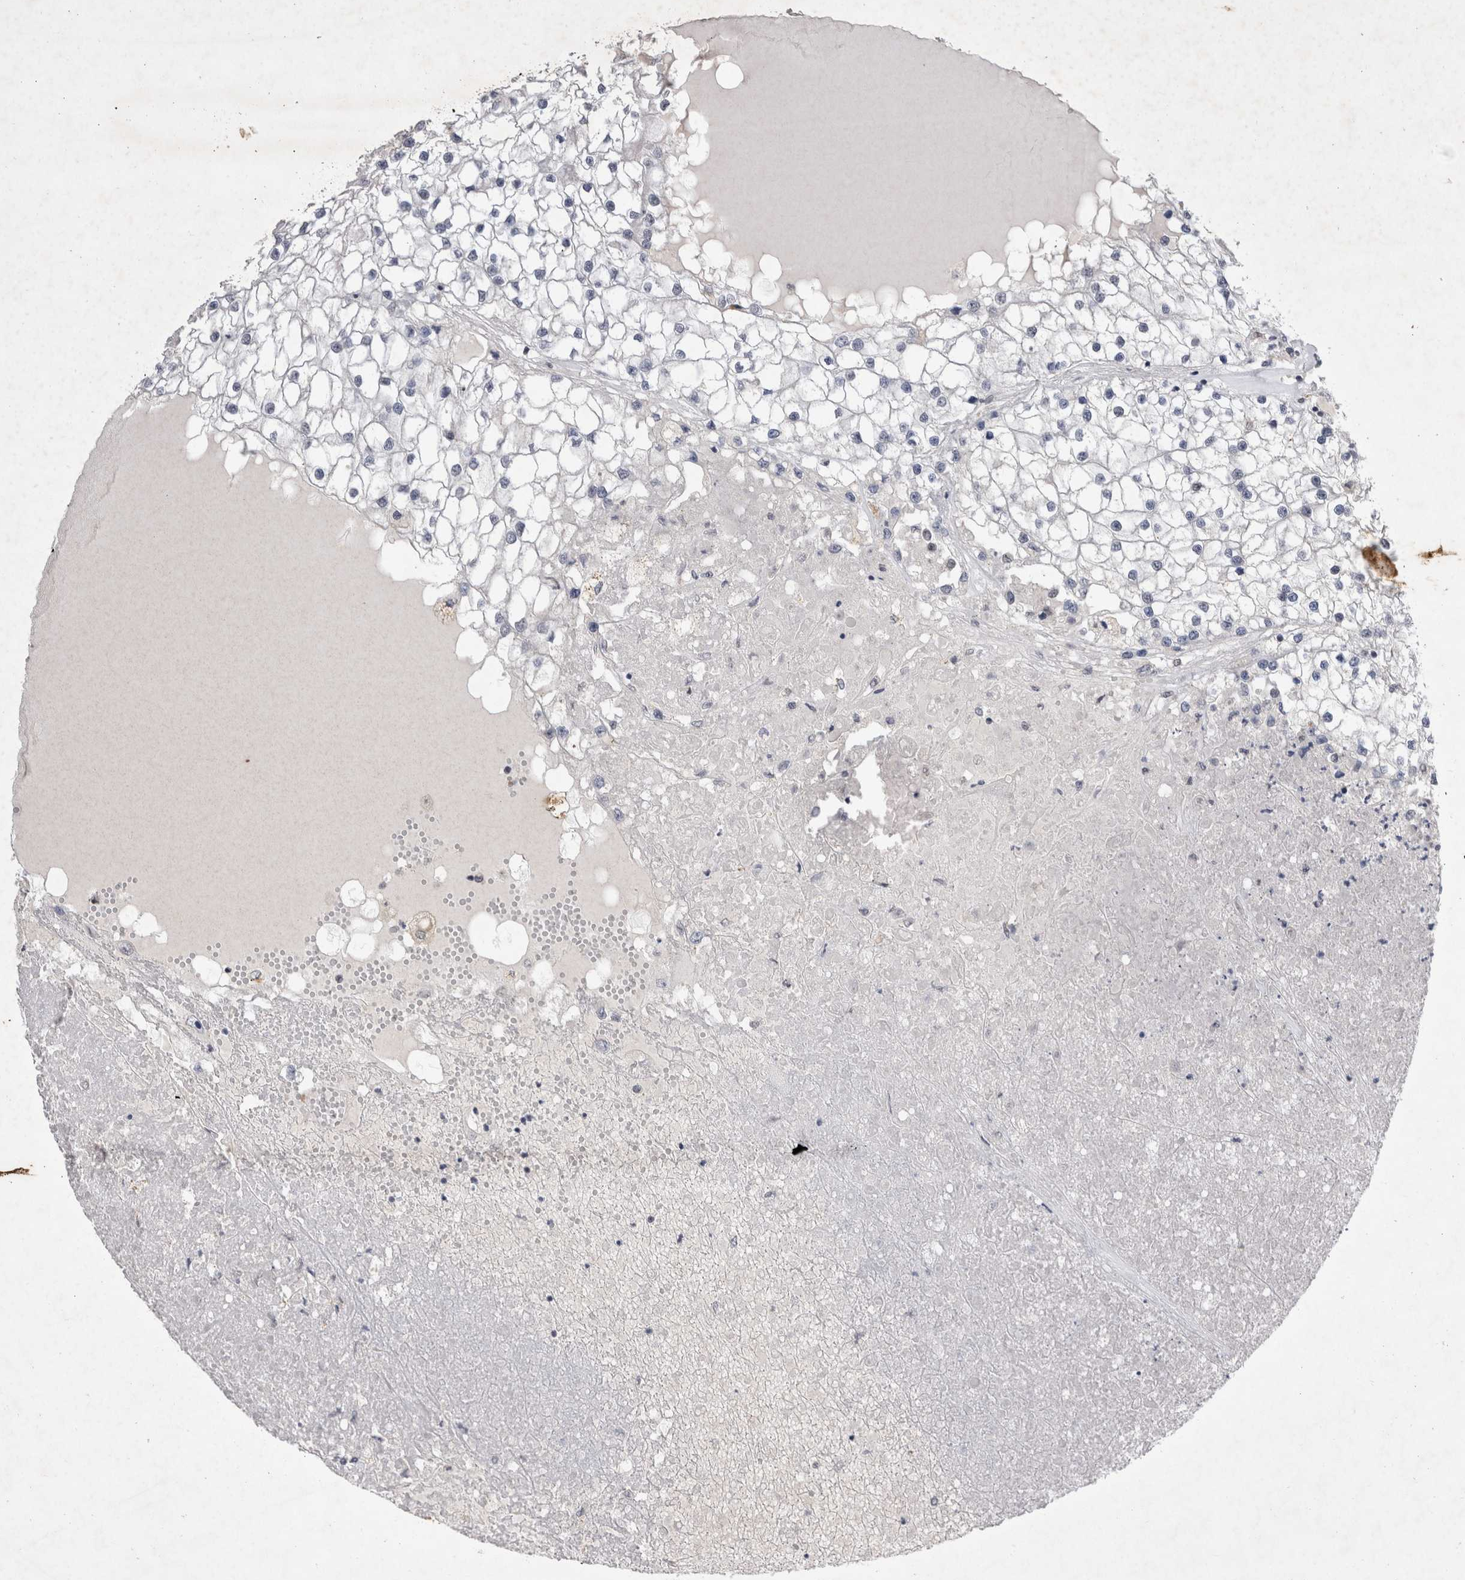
{"staining": {"intensity": "negative", "quantity": "none", "location": "none"}, "tissue": "renal cancer", "cell_type": "Tumor cells", "image_type": "cancer", "snomed": [{"axis": "morphology", "description": "Adenocarcinoma, NOS"}, {"axis": "topography", "description": "Kidney"}], "caption": "This photomicrograph is of adenocarcinoma (renal) stained with immunohistochemistry (IHC) to label a protein in brown with the nuclei are counter-stained blue. There is no expression in tumor cells. The staining was performed using DAB to visualize the protein expression in brown, while the nuclei were stained in blue with hematoxylin (Magnification: 20x).", "gene": "RBM6", "patient": {"sex": "male", "age": 68}}